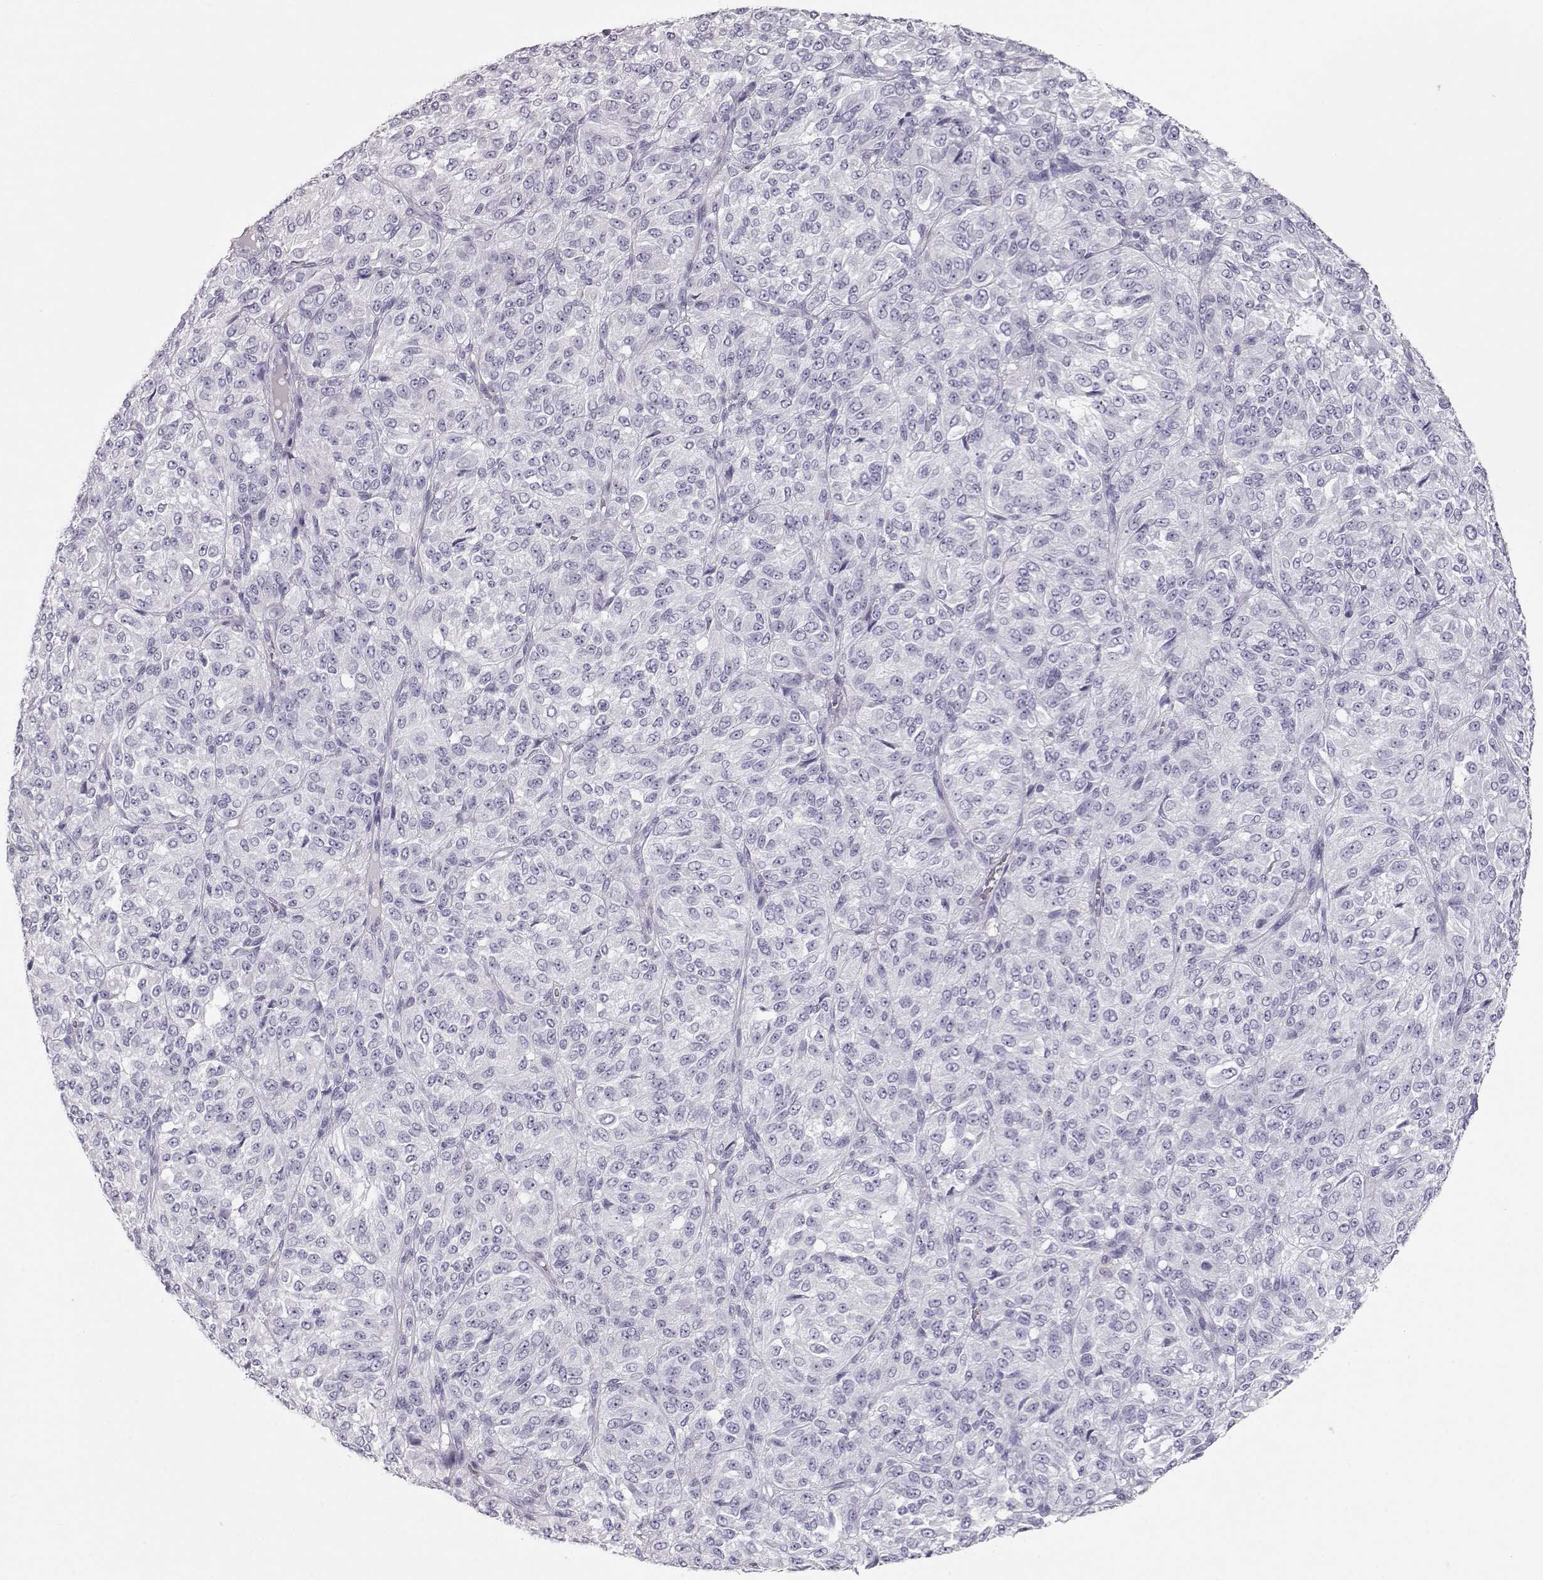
{"staining": {"intensity": "negative", "quantity": "none", "location": "none"}, "tissue": "melanoma", "cell_type": "Tumor cells", "image_type": "cancer", "snomed": [{"axis": "morphology", "description": "Malignant melanoma, Metastatic site"}, {"axis": "topography", "description": "Brain"}], "caption": "Tumor cells are negative for brown protein staining in melanoma.", "gene": "MIP", "patient": {"sex": "female", "age": 56}}